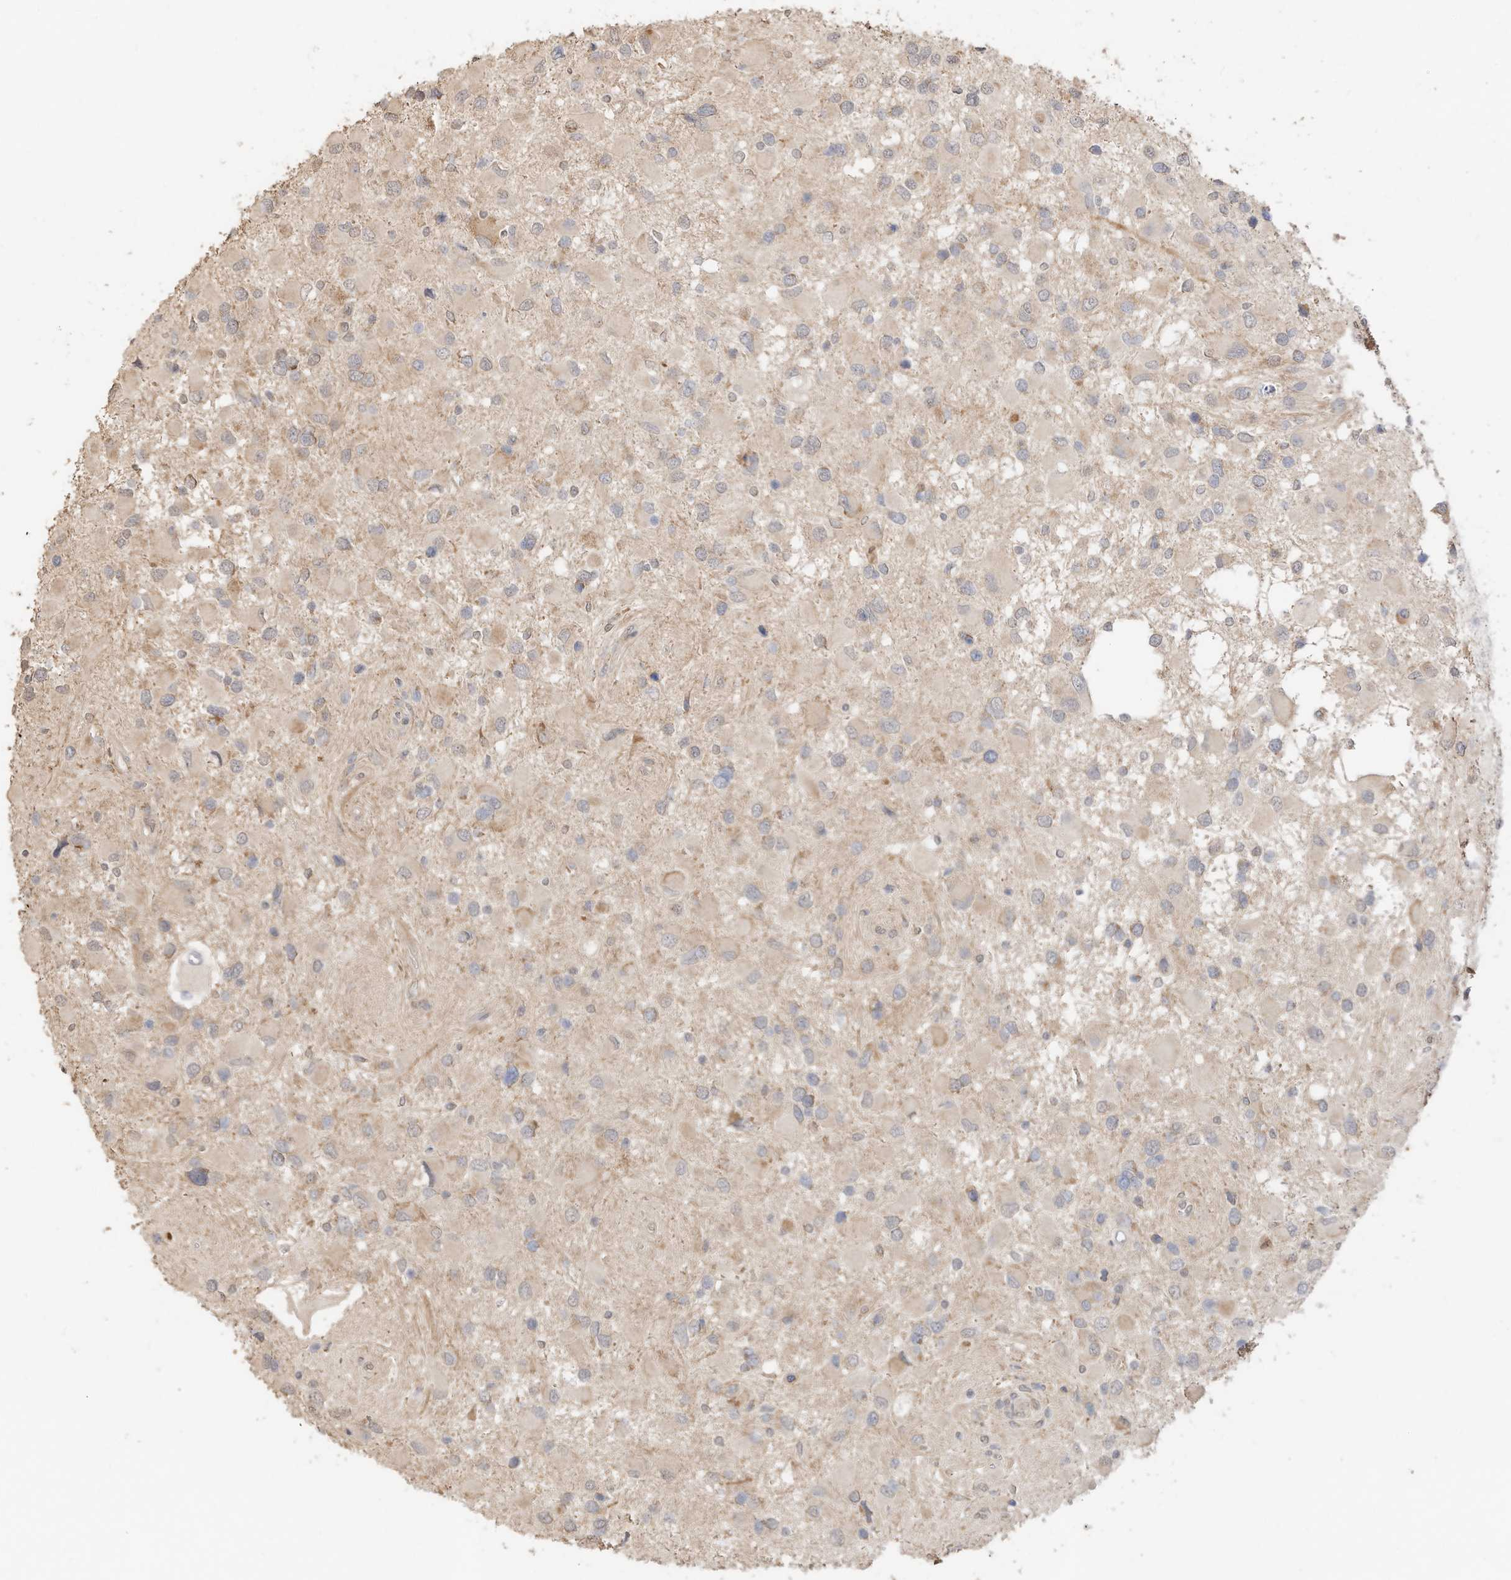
{"staining": {"intensity": "negative", "quantity": "none", "location": "none"}, "tissue": "glioma", "cell_type": "Tumor cells", "image_type": "cancer", "snomed": [{"axis": "morphology", "description": "Glioma, malignant, High grade"}, {"axis": "topography", "description": "Brain"}], "caption": "A high-resolution micrograph shows immunohistochemistry (IHC) staining of high-grade glioma (malignant), which reveals no significant expression in tumor cells. Brightfield microscopy of IHC stained with DAB (3,3'-diaminobenzidine) (brown) and hematoxylin (blue), captured at high magnification.", "gene": "CAGE1", "patient": {"sex": "male", "age": 53}}